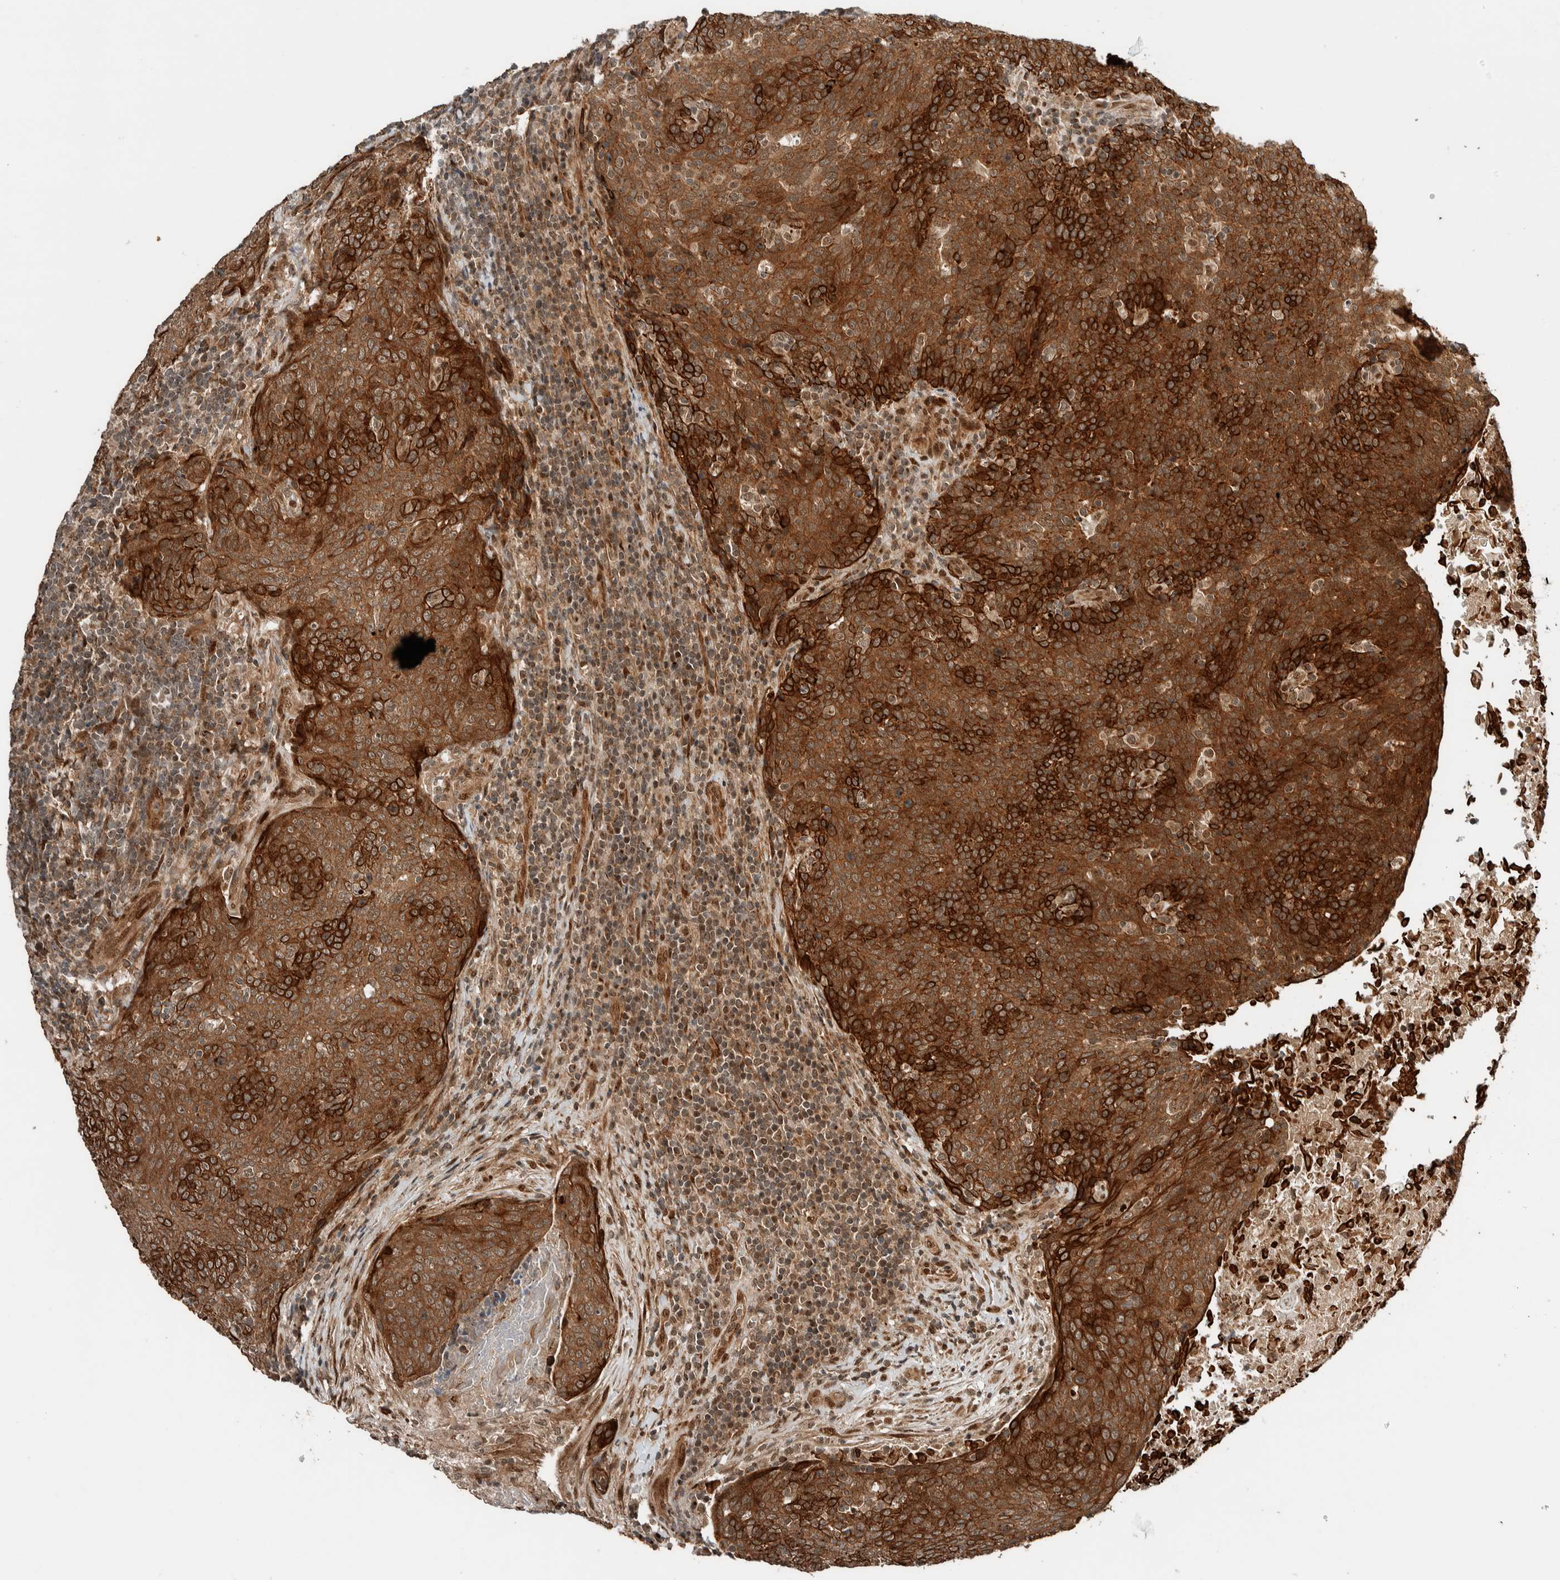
{"staining": {"intensity": "strong", "quantity": ">75%", "location": "cytoplasmic/membranous"}, "tissue": "head and neck cancer", "cell_type": "Tumor cells", "image_type": "cancer", "snomed": [{"axis": "morphology", "description": "Squamous cell carcinoma, NOS"}, {"axis": "morphology", "description": "Squamous cell carcinoma, metastatic, NOS"}, {"axis": "topography", "description": "Lymph node"}, {"axis": "topography", "description": "Head-Neck"}], "caption": "A high amount of strong cytoplasmic/membranous staining is appreciated in approximately >75% of tumor cells in head and neck cancer tissue. Nuclei are stained in blue.", "gene": "STXBP4", "patient": {"sex": "male", "age": 62}}